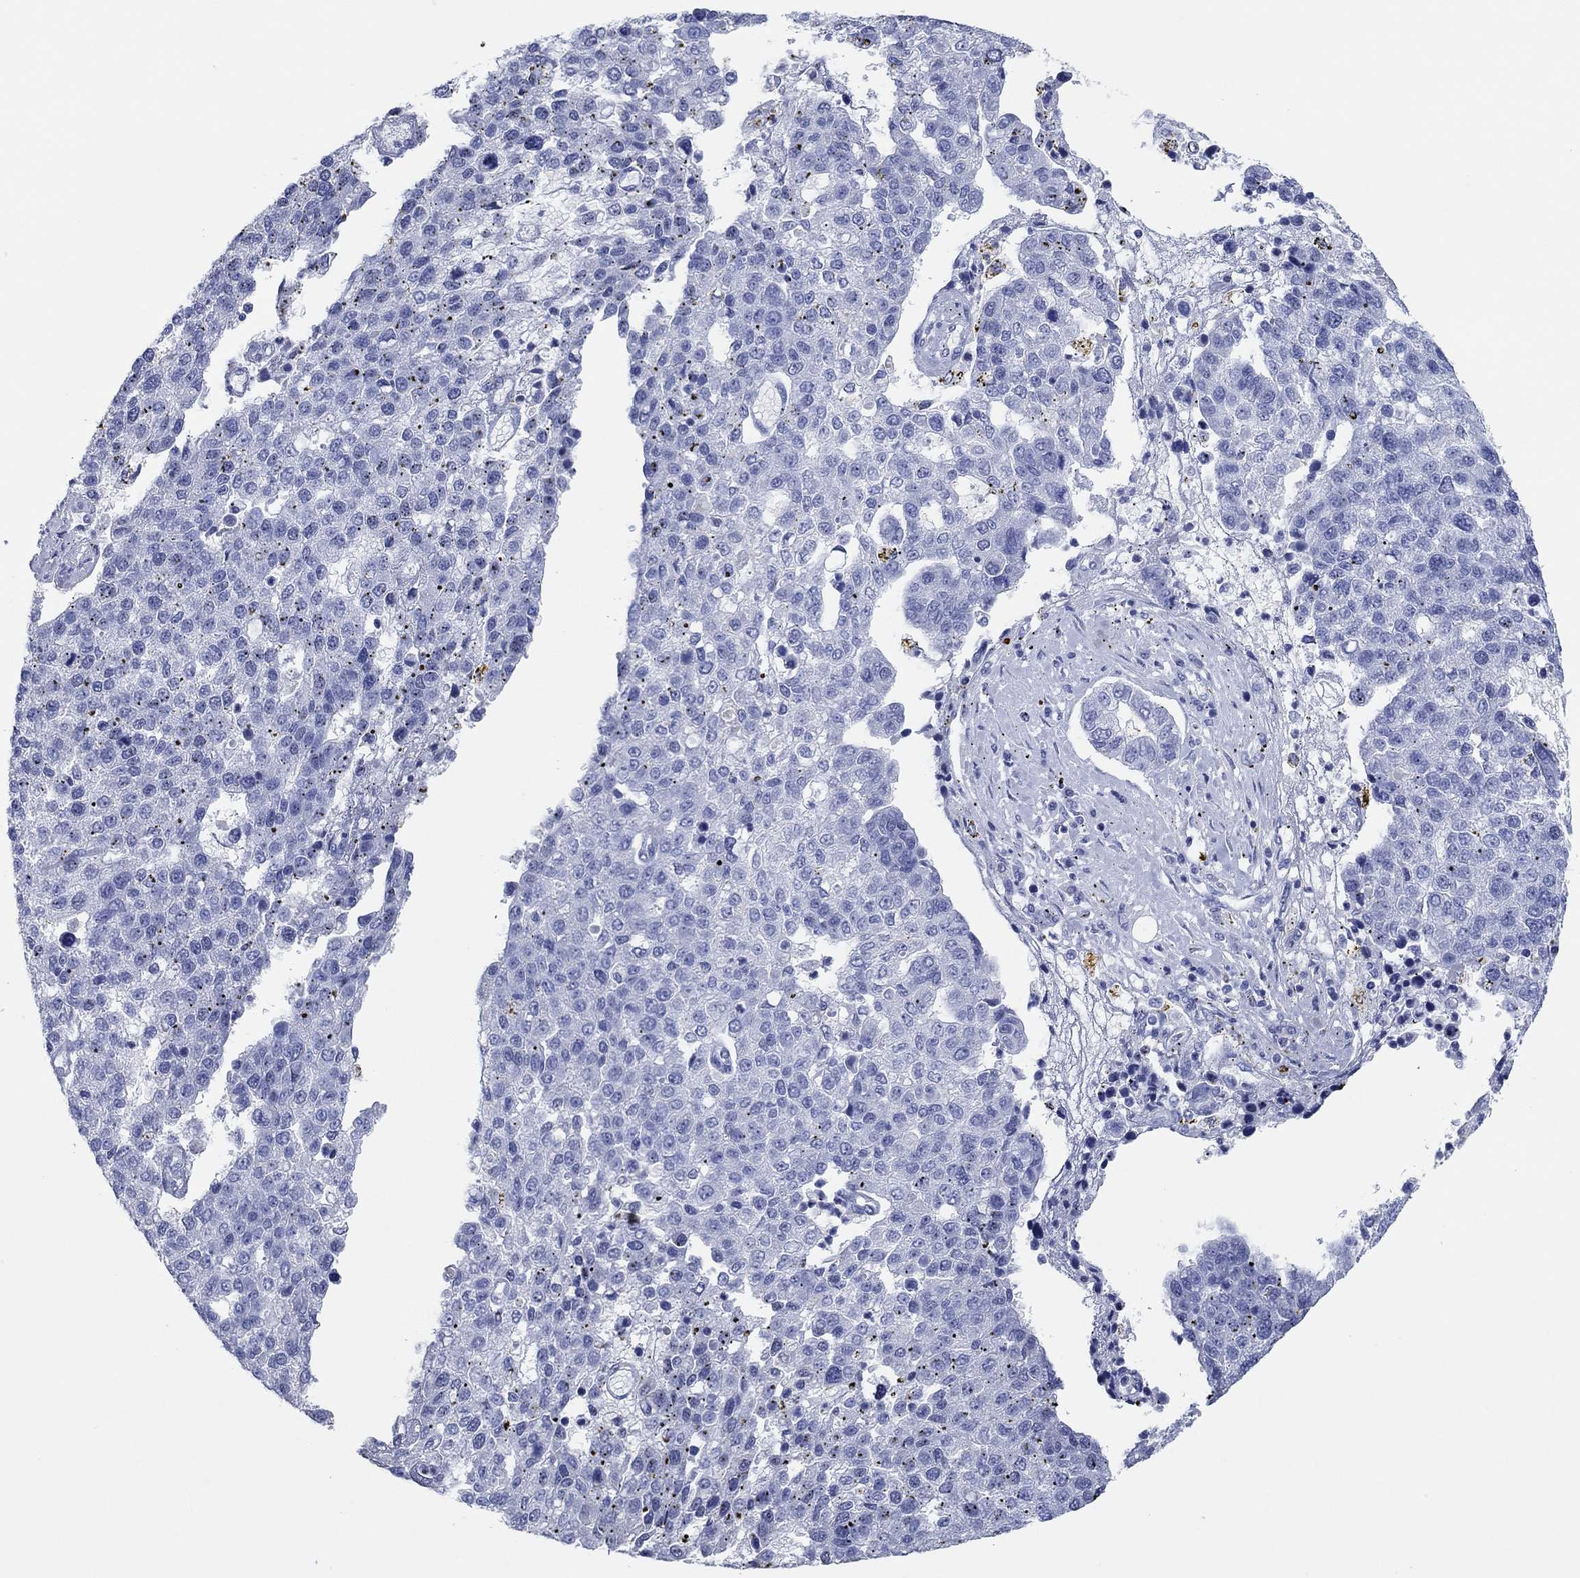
{"staining": {"intensity": "negative", "quantity": "none", "location": "none"}, "tissue": "pancreatic cancer", "cell_type": "Tumor cells", "image_type": "cancer", "snomed": [{"axis": "morphology", "description": "Adenocarcinoma, NOS"}, {"axis": "topography", "description": "Pancreas"}], "caption": "This is an IHC histopathology image of human pancreatic adenocarcinoma. There is no expression in tumor cells.", "gene": "POU5F1", "patient": {"sex": "female", "age": 61}}